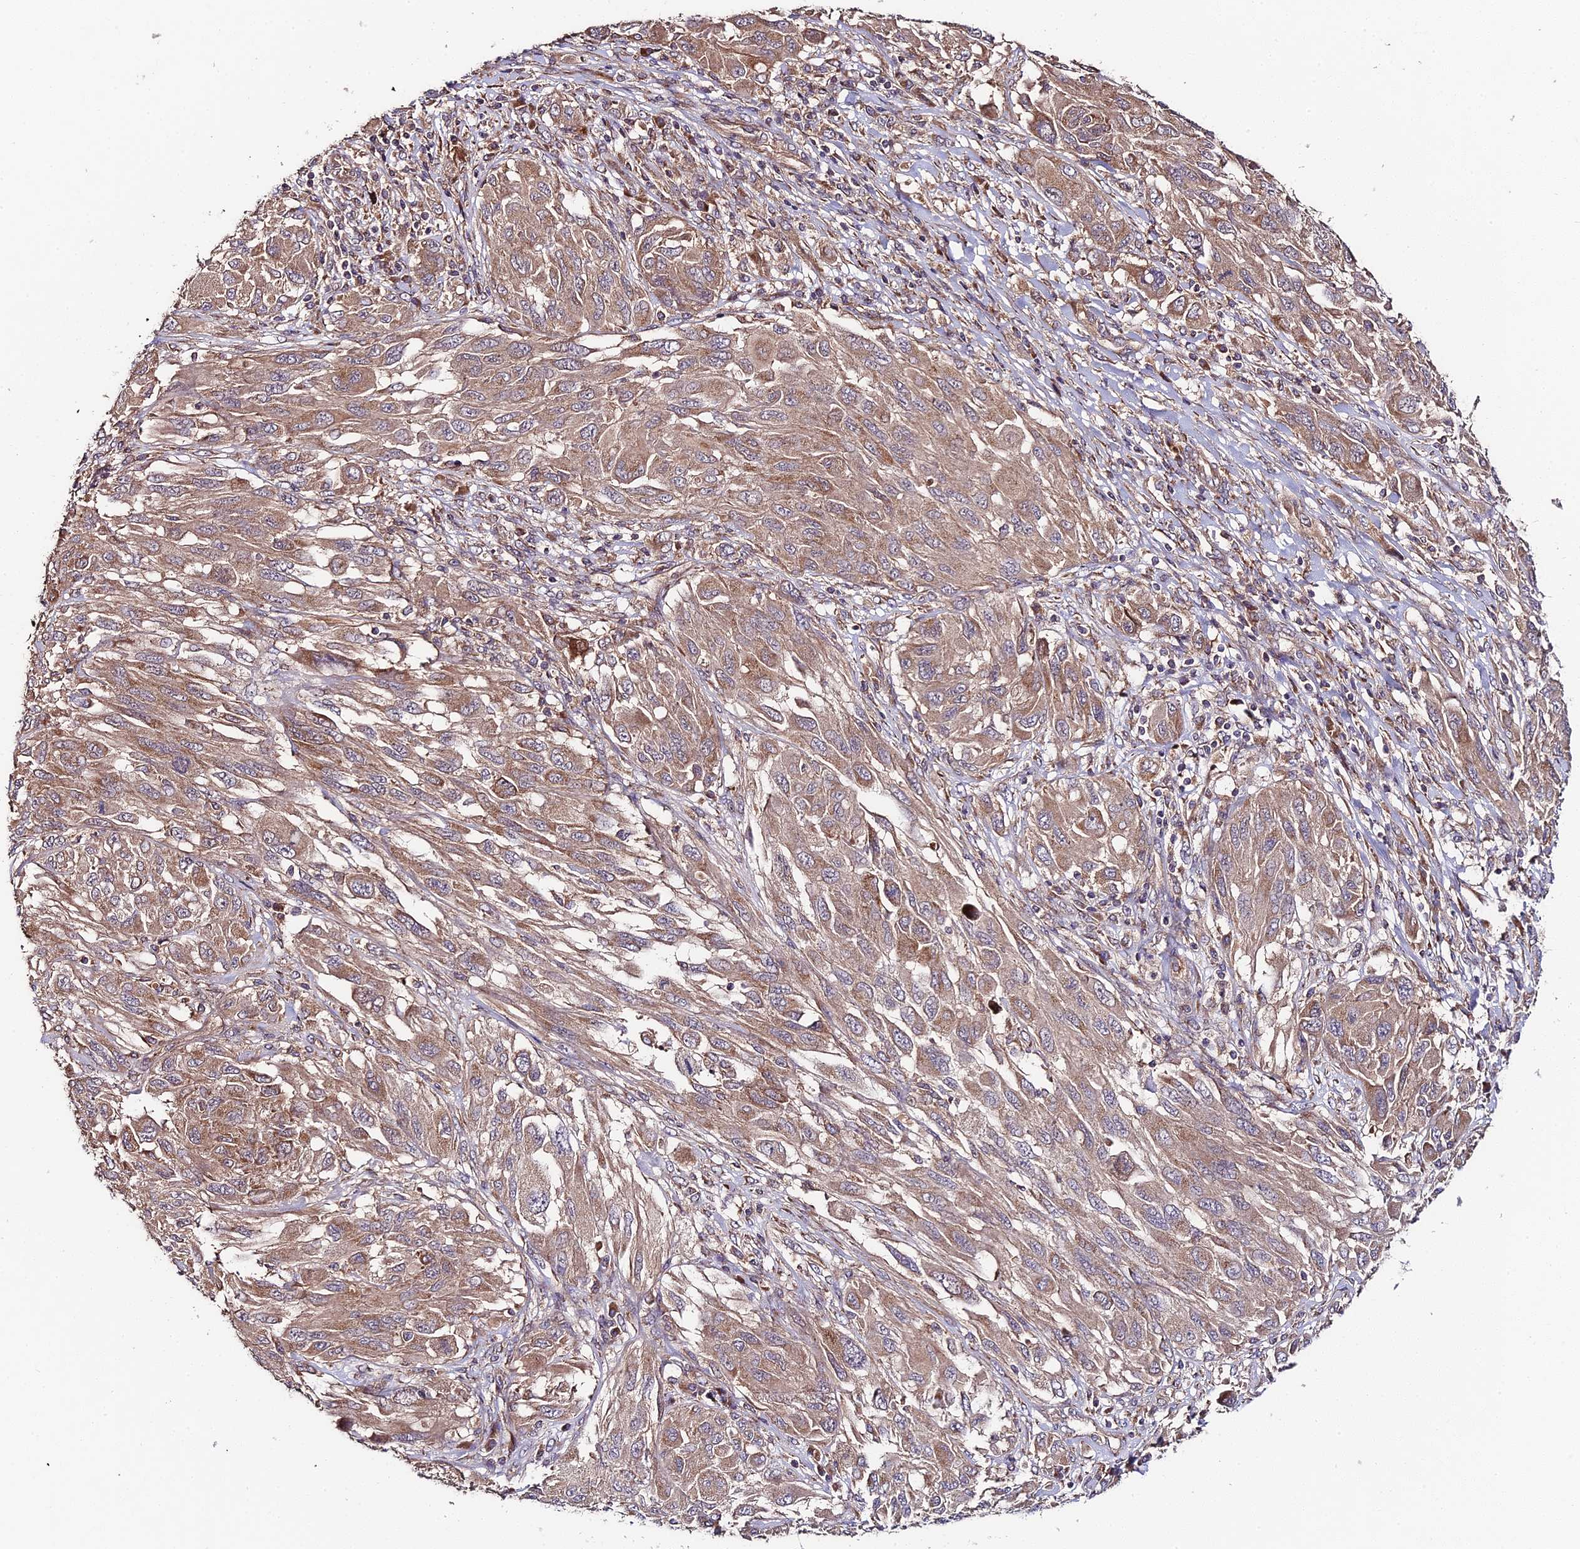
{"staining": {"intensity": "moderate", "quantity": ">75%", "location": "cytoplasmic/membranous"}, "tissue": "melanoma", "cell_type": "Tumor cells", "image_type": "cancer", "snomed": [{"axis": "morphology", "description": "Malignant melanoma, NOS"}, {"axis": "topography", "description": "Skin"}], "caption": "An image of human malignant melanoma stained for a protein reveals moderate cytoplasmic/membranous brown staining in tumor cells.", "gene": "C3orf20", "patient": {"sex": "female", "age": 91}}